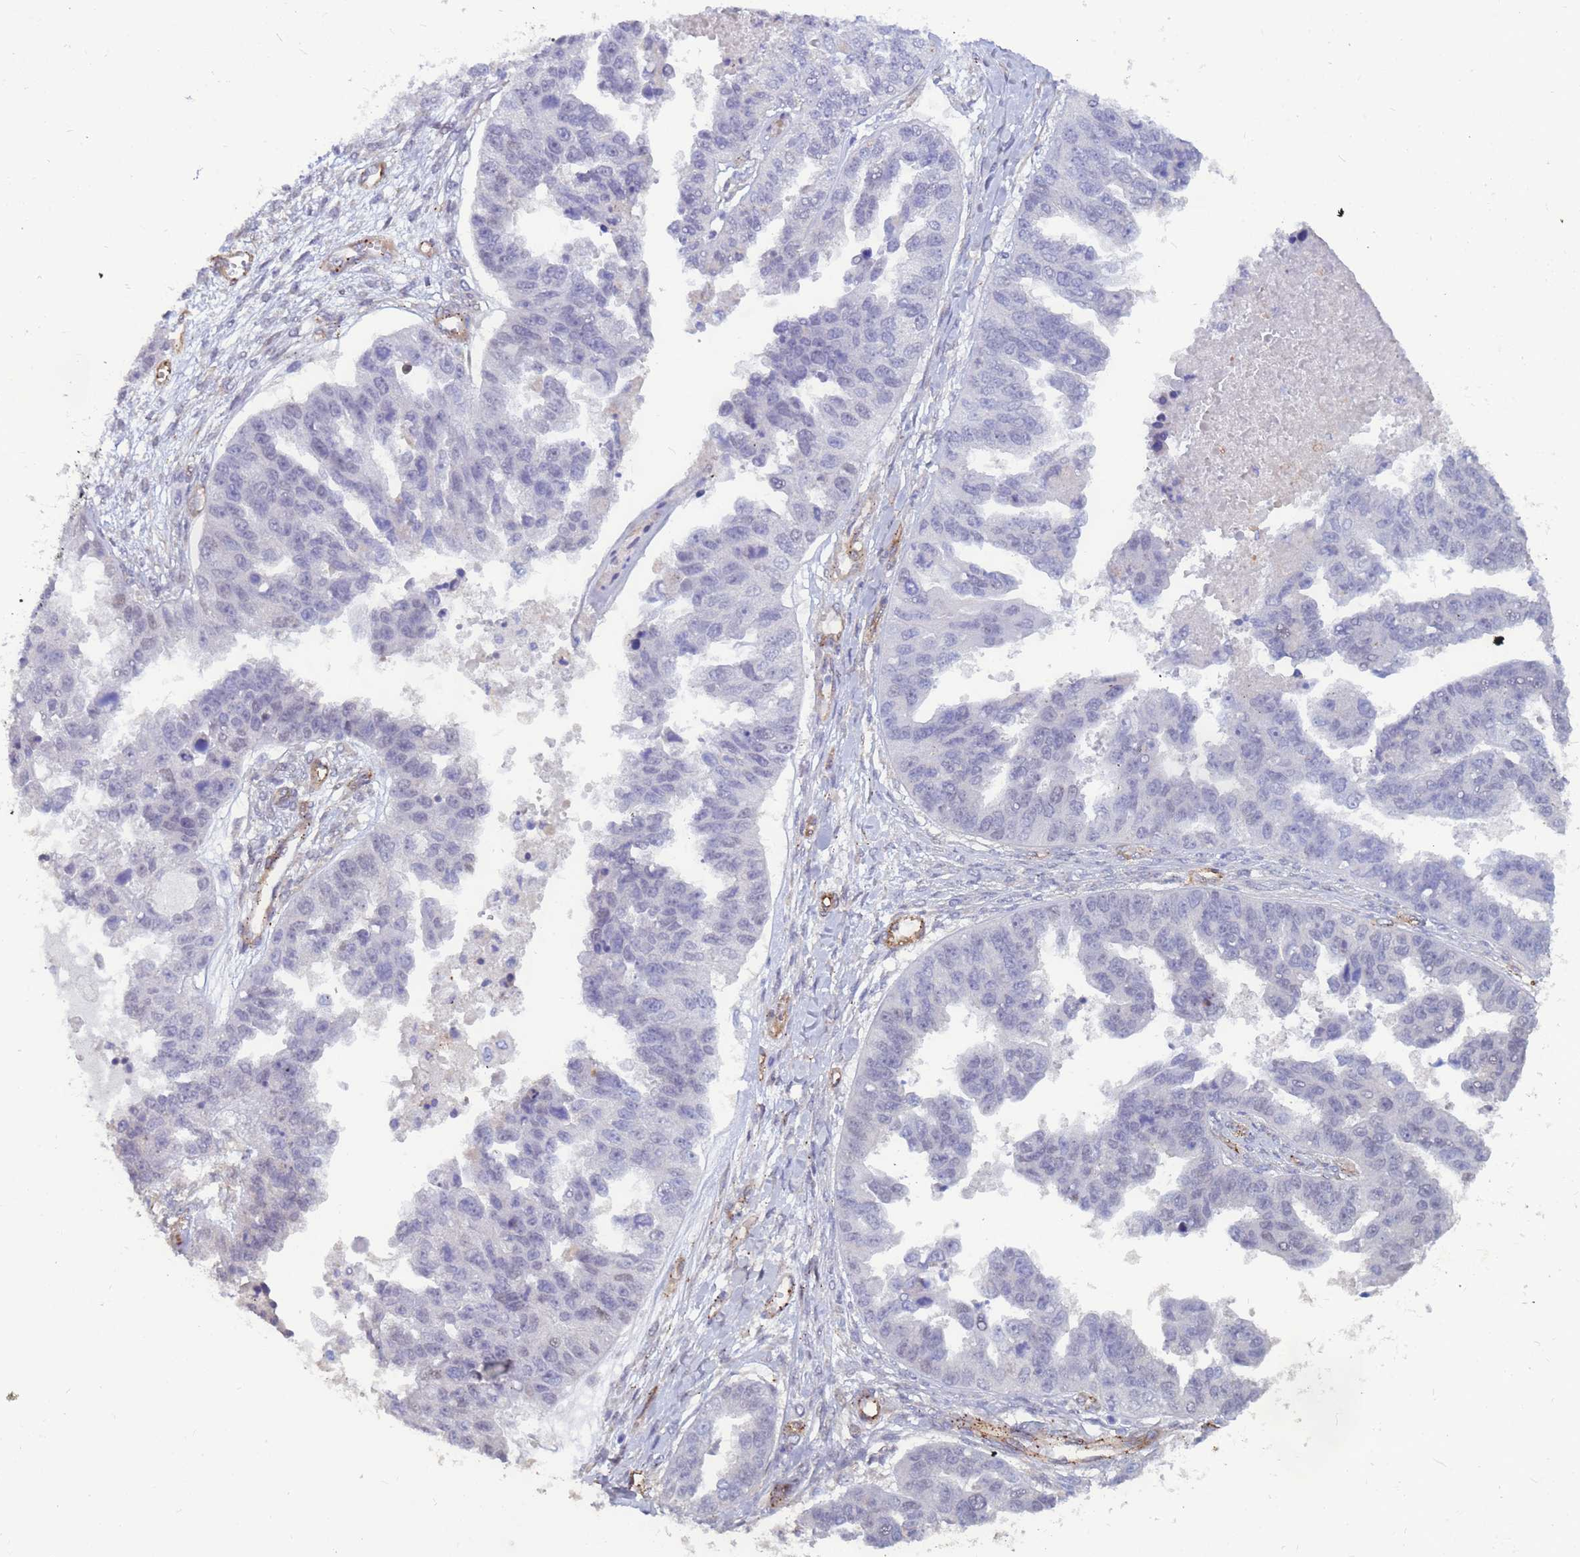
{"staining": {"intensity": "negative", "quantity": "none", "location": "none"}, "tissue": "ovarian cancer", "cell_type": "Tumor cells", "image_type": "cancer", "snomed": [{"axis": "morphology", "description": "Cystadenocarcinoma, serous, NOS"}, {"axis": "topography", "description": "Ovary"}], "caption": "Ovarian cancer was stained to show a protein in brown. There is no significant staining in tumor cells.", "gene": "EHD2", "patient": {"sex": "female", "age": 58}}